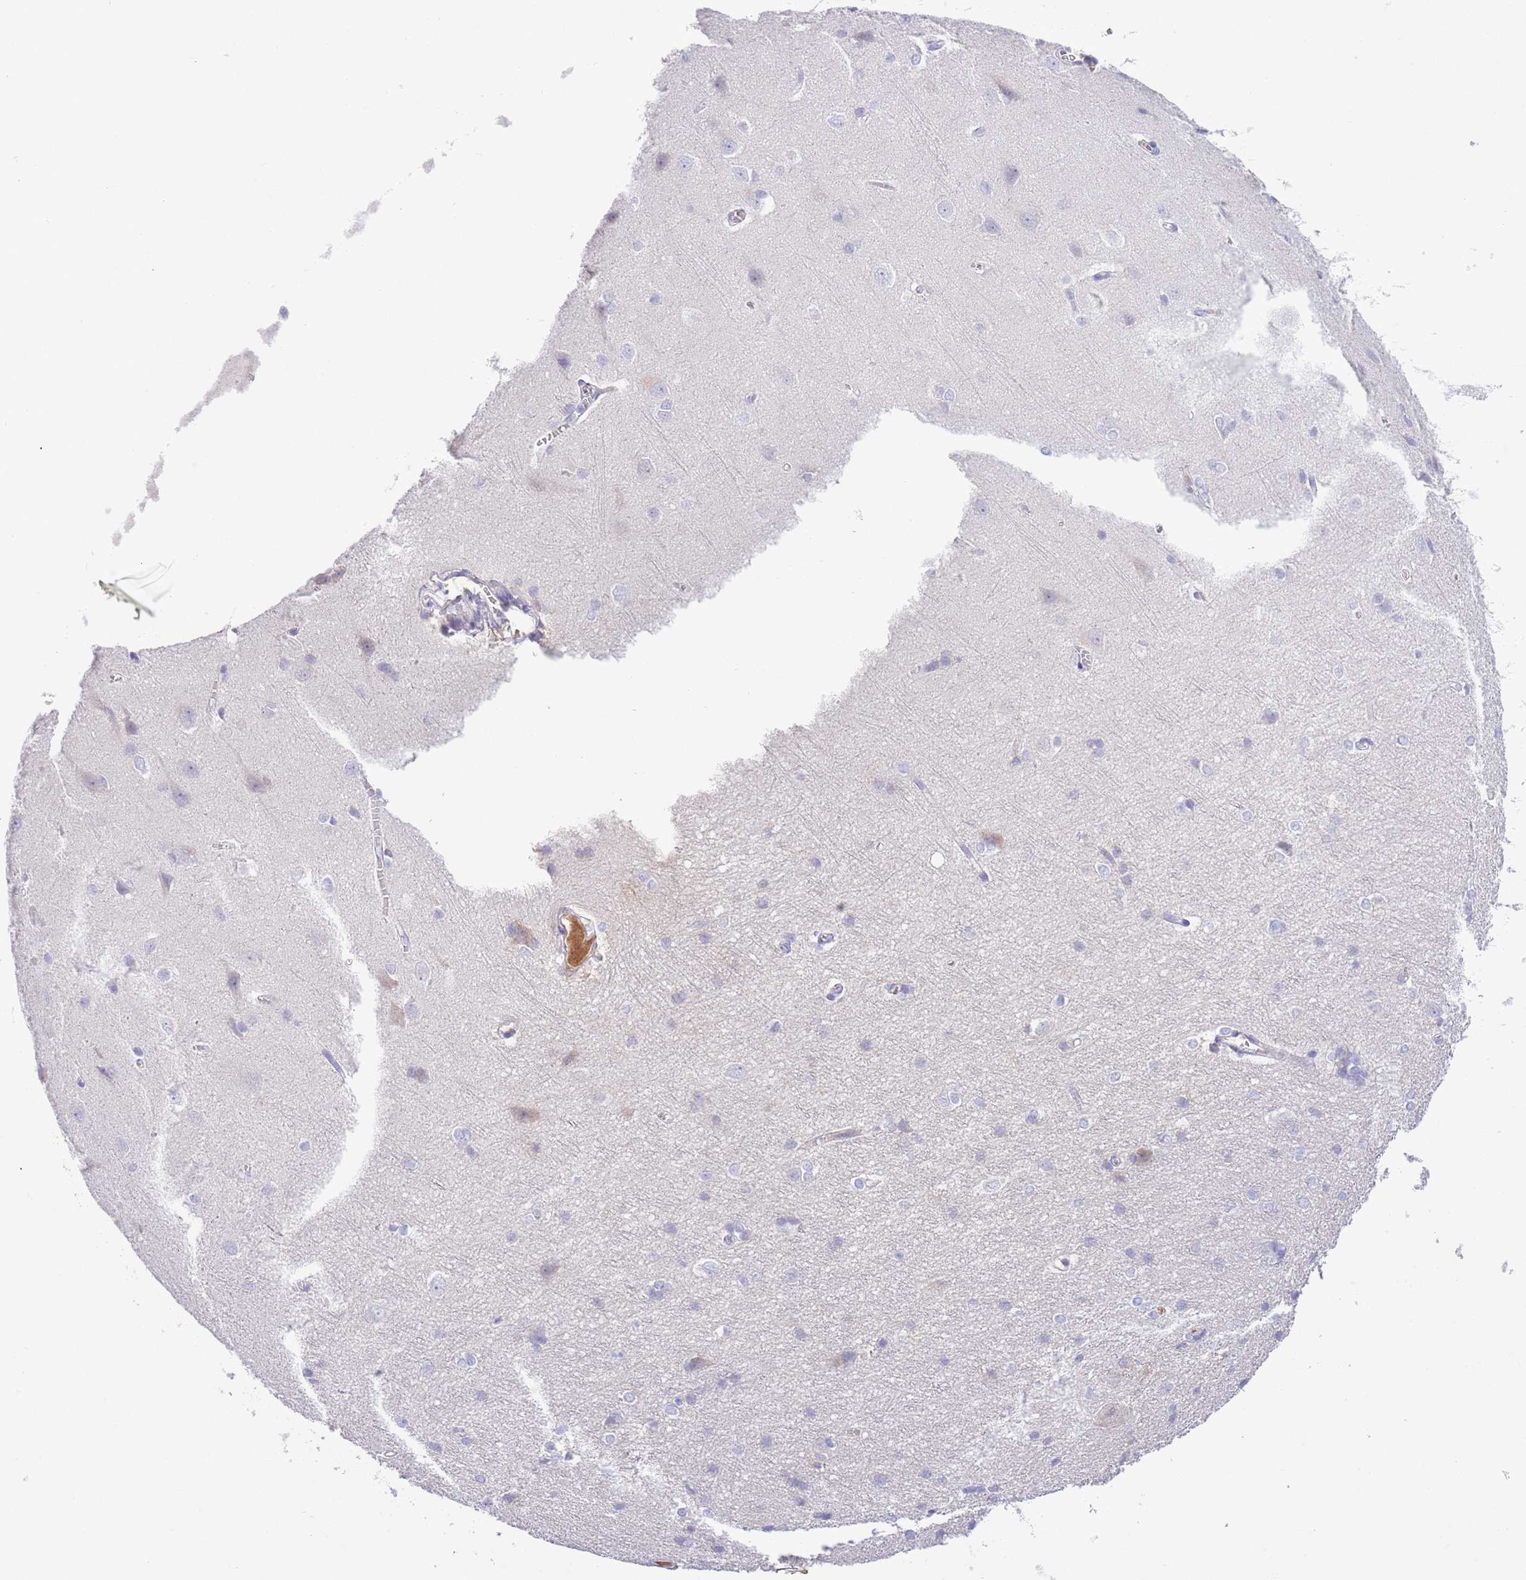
{"staining": {"intensity": "negative", "quantity": "none", "location": "none"}, "tissue": "cerebral cortex", "cell_type": "Endothelial cells", "image_type": "normal", "snomed": [{"axis": "morphology", "description": "Normal tissue, NOS"}, {"axis": "topography", "description": "Cerebral cortex"}], "caption": "Protein analysis of benign cerebral cortex reveals no significant staining in endothelial cells.", "gene": "IGFL4", "patient": {"sex": "male", "age": 37}}